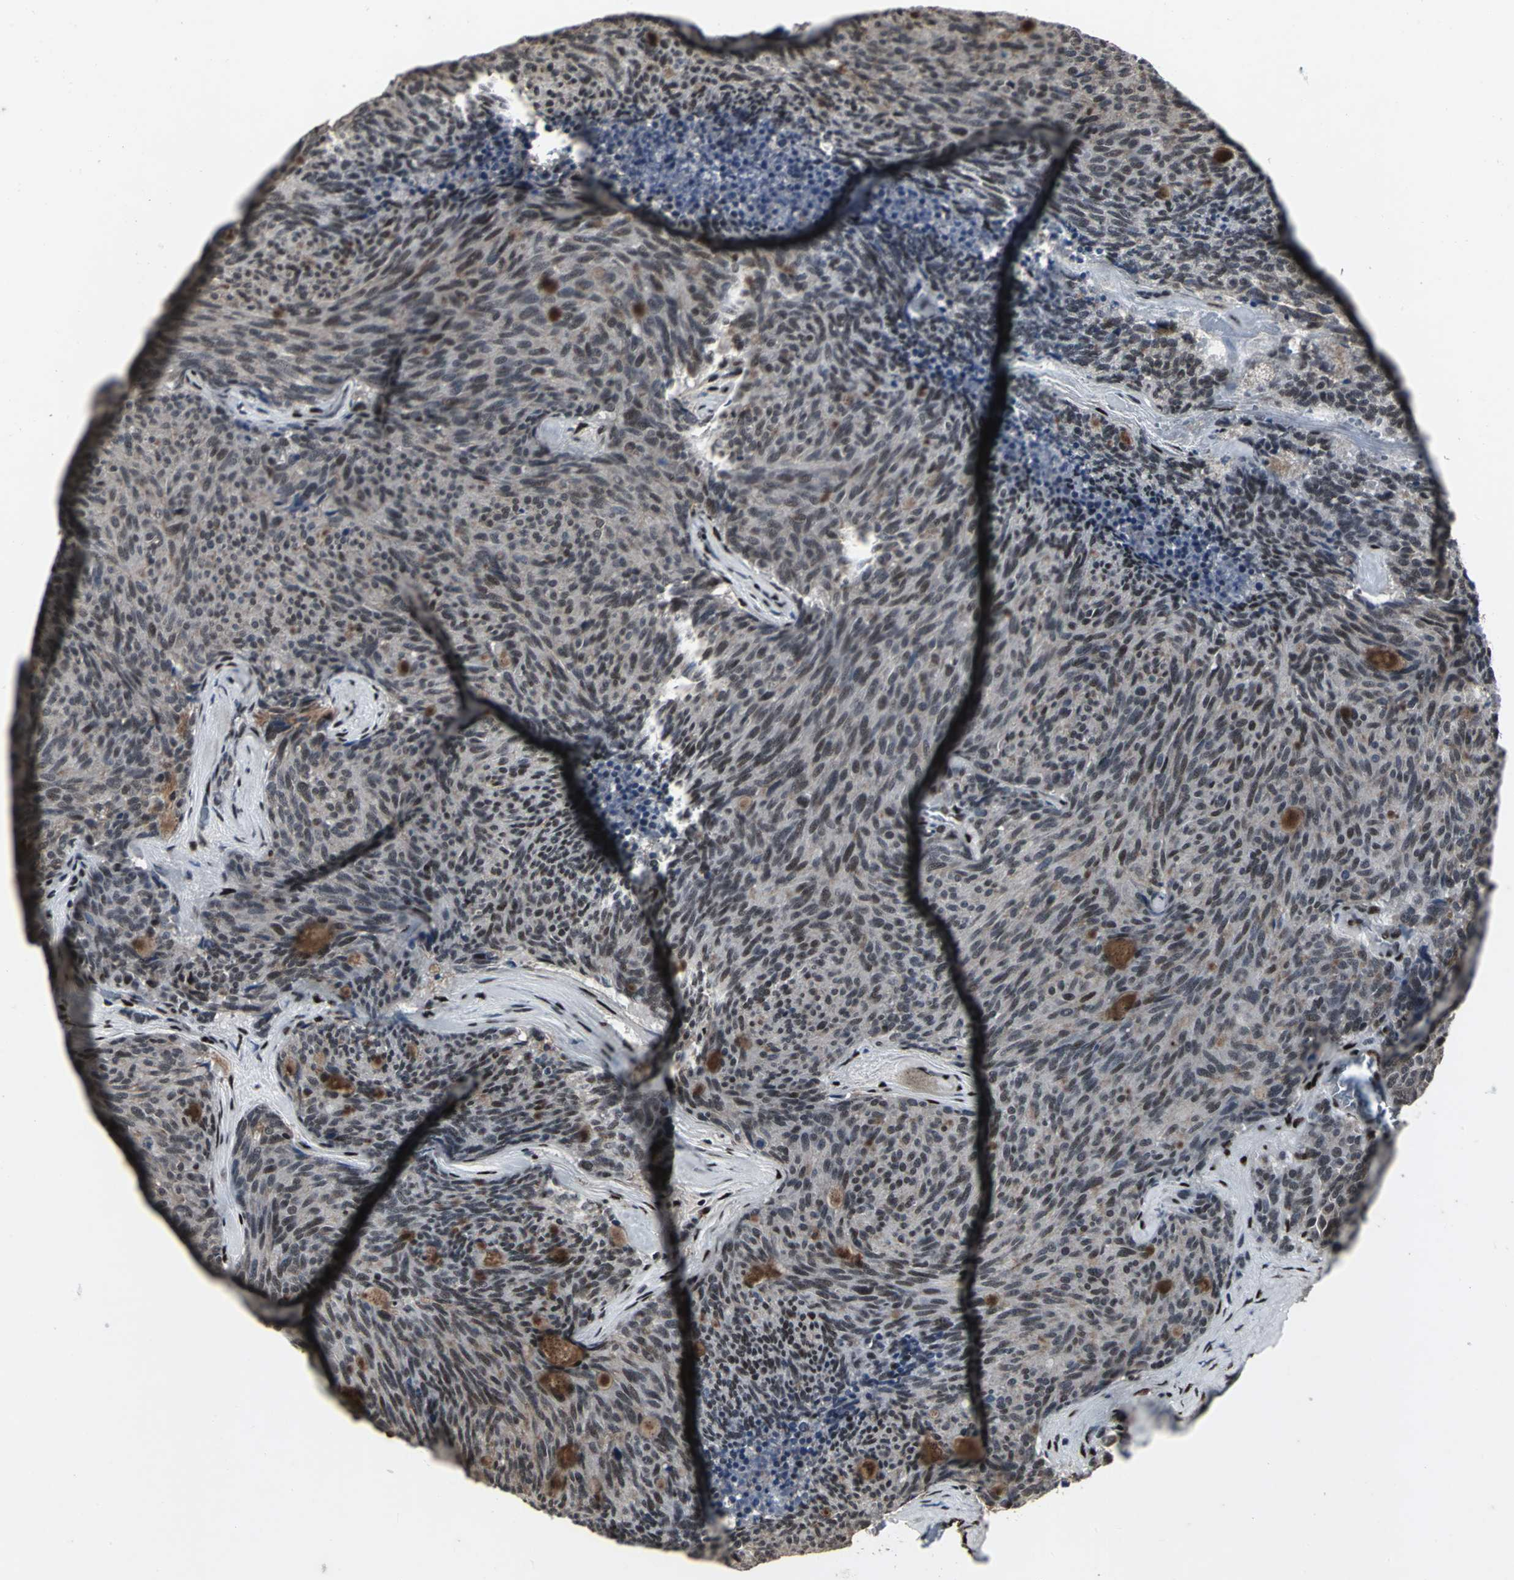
{"staining": {"intensity": "moderate", "quantity": "25%-75%", "location": "nuclear"}, "tissue": "carcinoid", "cell_type": "Tumor cells", "image_type": "cancer", "snomed": [{"axis": "morphology", "description": "Carcinoid, malignant, NOS"}, {"axis": "topography", "description": "Pancreas"}], "caption": "This micrograph displays immunohistochemistry (IHC) staining of human carcinoid, with medium moderate nuclear positivity in approximately 25%-75% of tumor cells.", "gene": "SRF", "patient": {"sex": "female", "age": 54}}